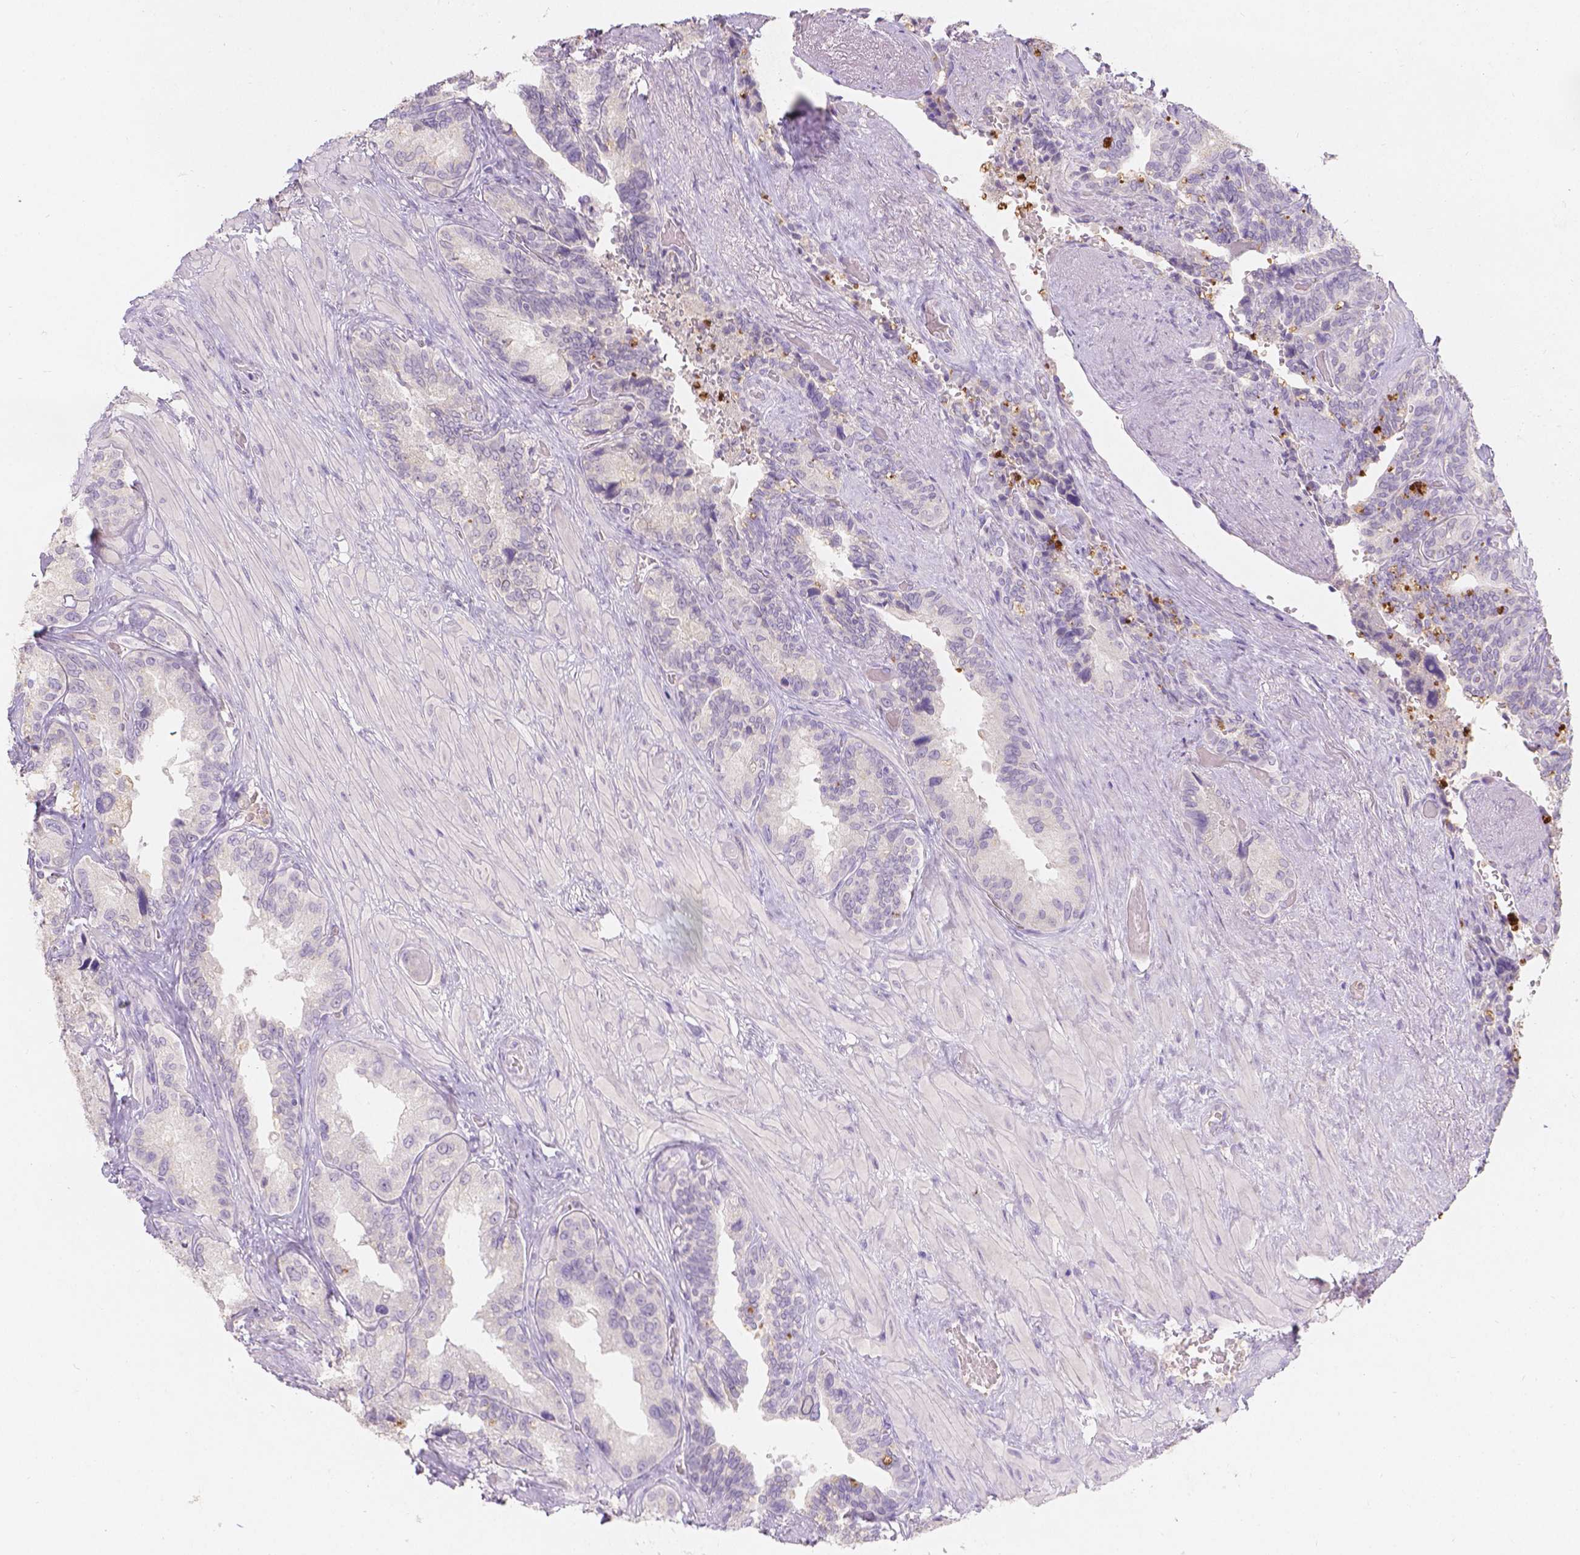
{"staining": {"intensity": "negative", "quantity": "none", "location": "none"}, "tissue": "seminal vesicle", "cell_type": "Glandular cells", "image_type": "normal", "snomed": [{"axis": "morphology", "description": "Normal tissue, NOS"}, {"axis": "topography", "description": "Seminal veicle"}], "caption": "DAB (3,3'-diaminobenzidine) immunohistochemical staining of normal human seminal vesicle exhibits no significant staining in glandular cells.", "gene": "DCAF4L1", "patient": {"sex": "male", "age": 69}}